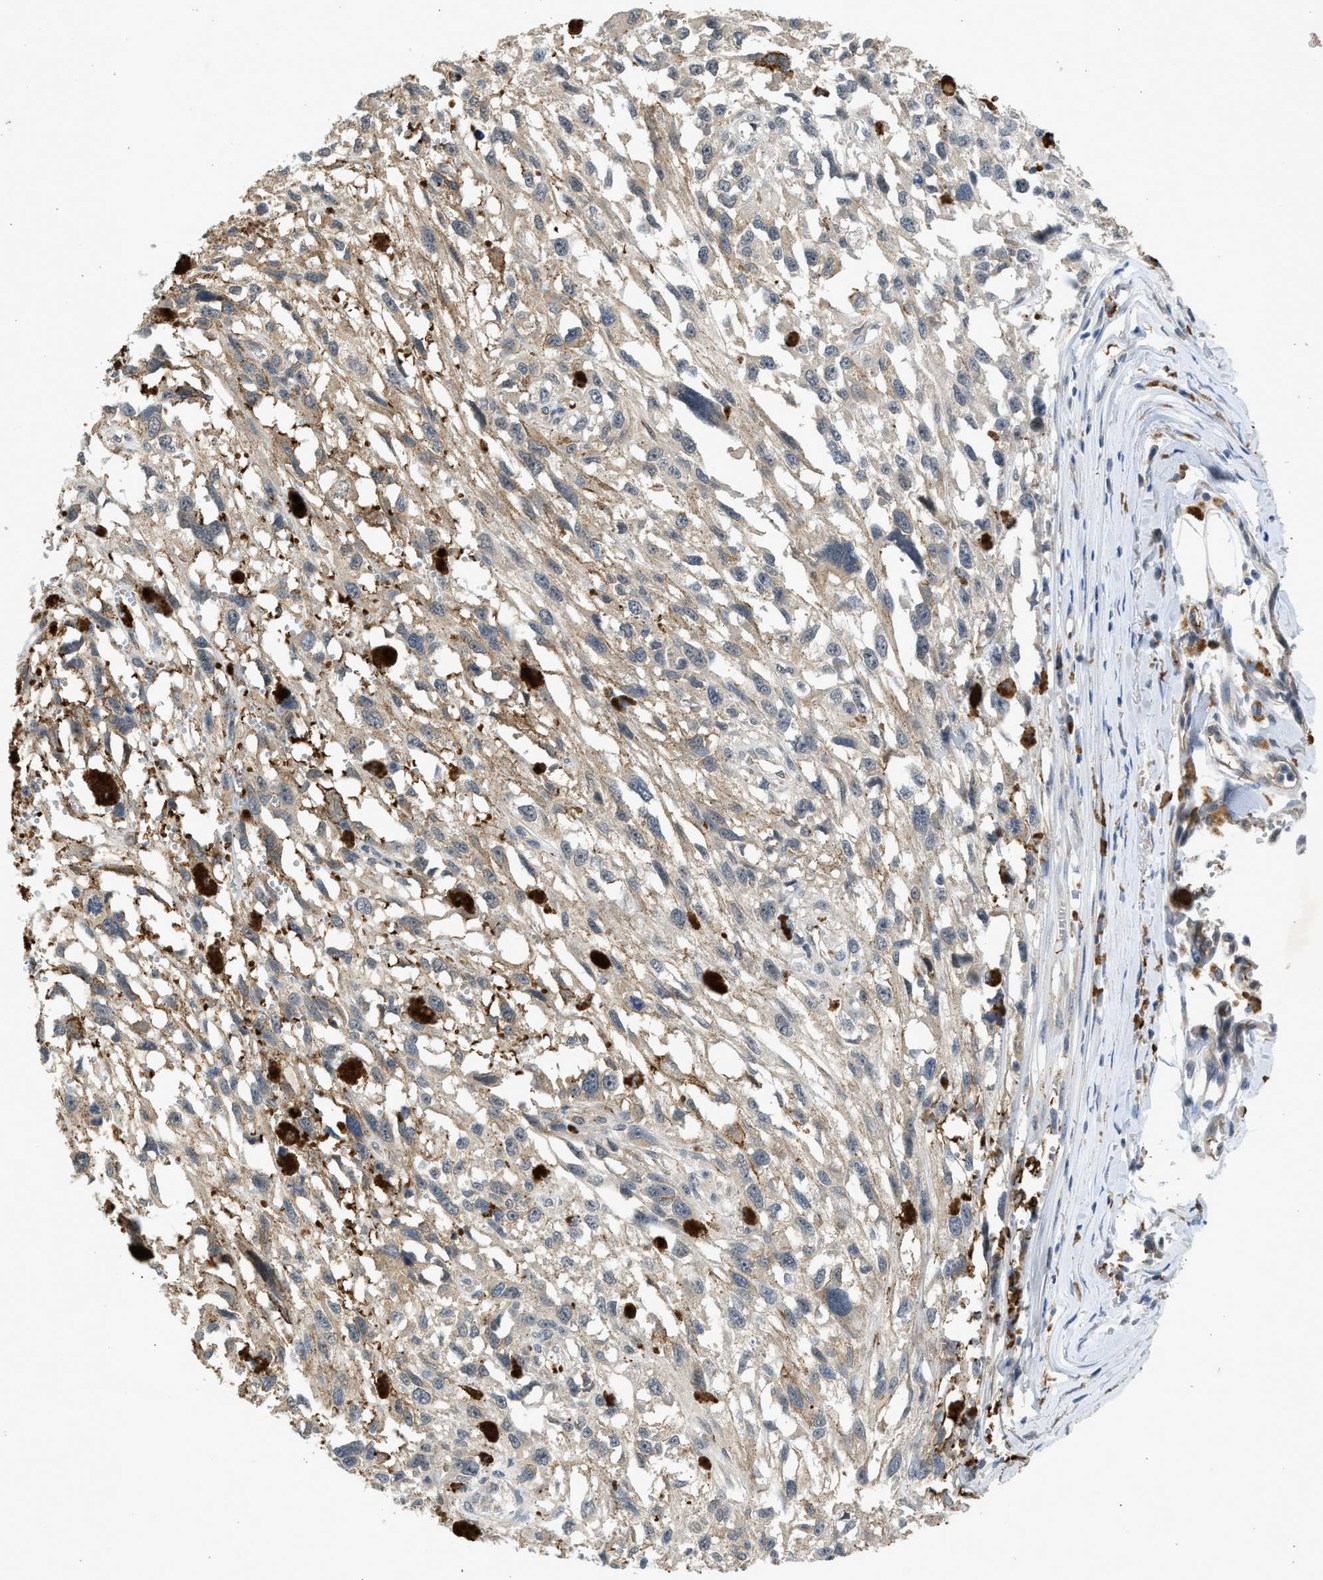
{"staining": {"intensity": "weak", "quantity": "25%-75%", "location": "cytoplasmic/membranous"}, "tissue": "melanoma", "cell_type": "Tumor cells", "image_type": "cancer", "snomed": [{"axis": "morphology", "description": "Malignant melanoma, Metastatic site"}, {"axis": "topography", "description": "Lymph node"}], "caption": "This is an image of immunohistochemistry staining of melanoma, which shows weak expression in the cytoplasmic/membranous of tumor cells.", "gene": "MAPK7", "patient": {"sex": "male", "age": 59}}